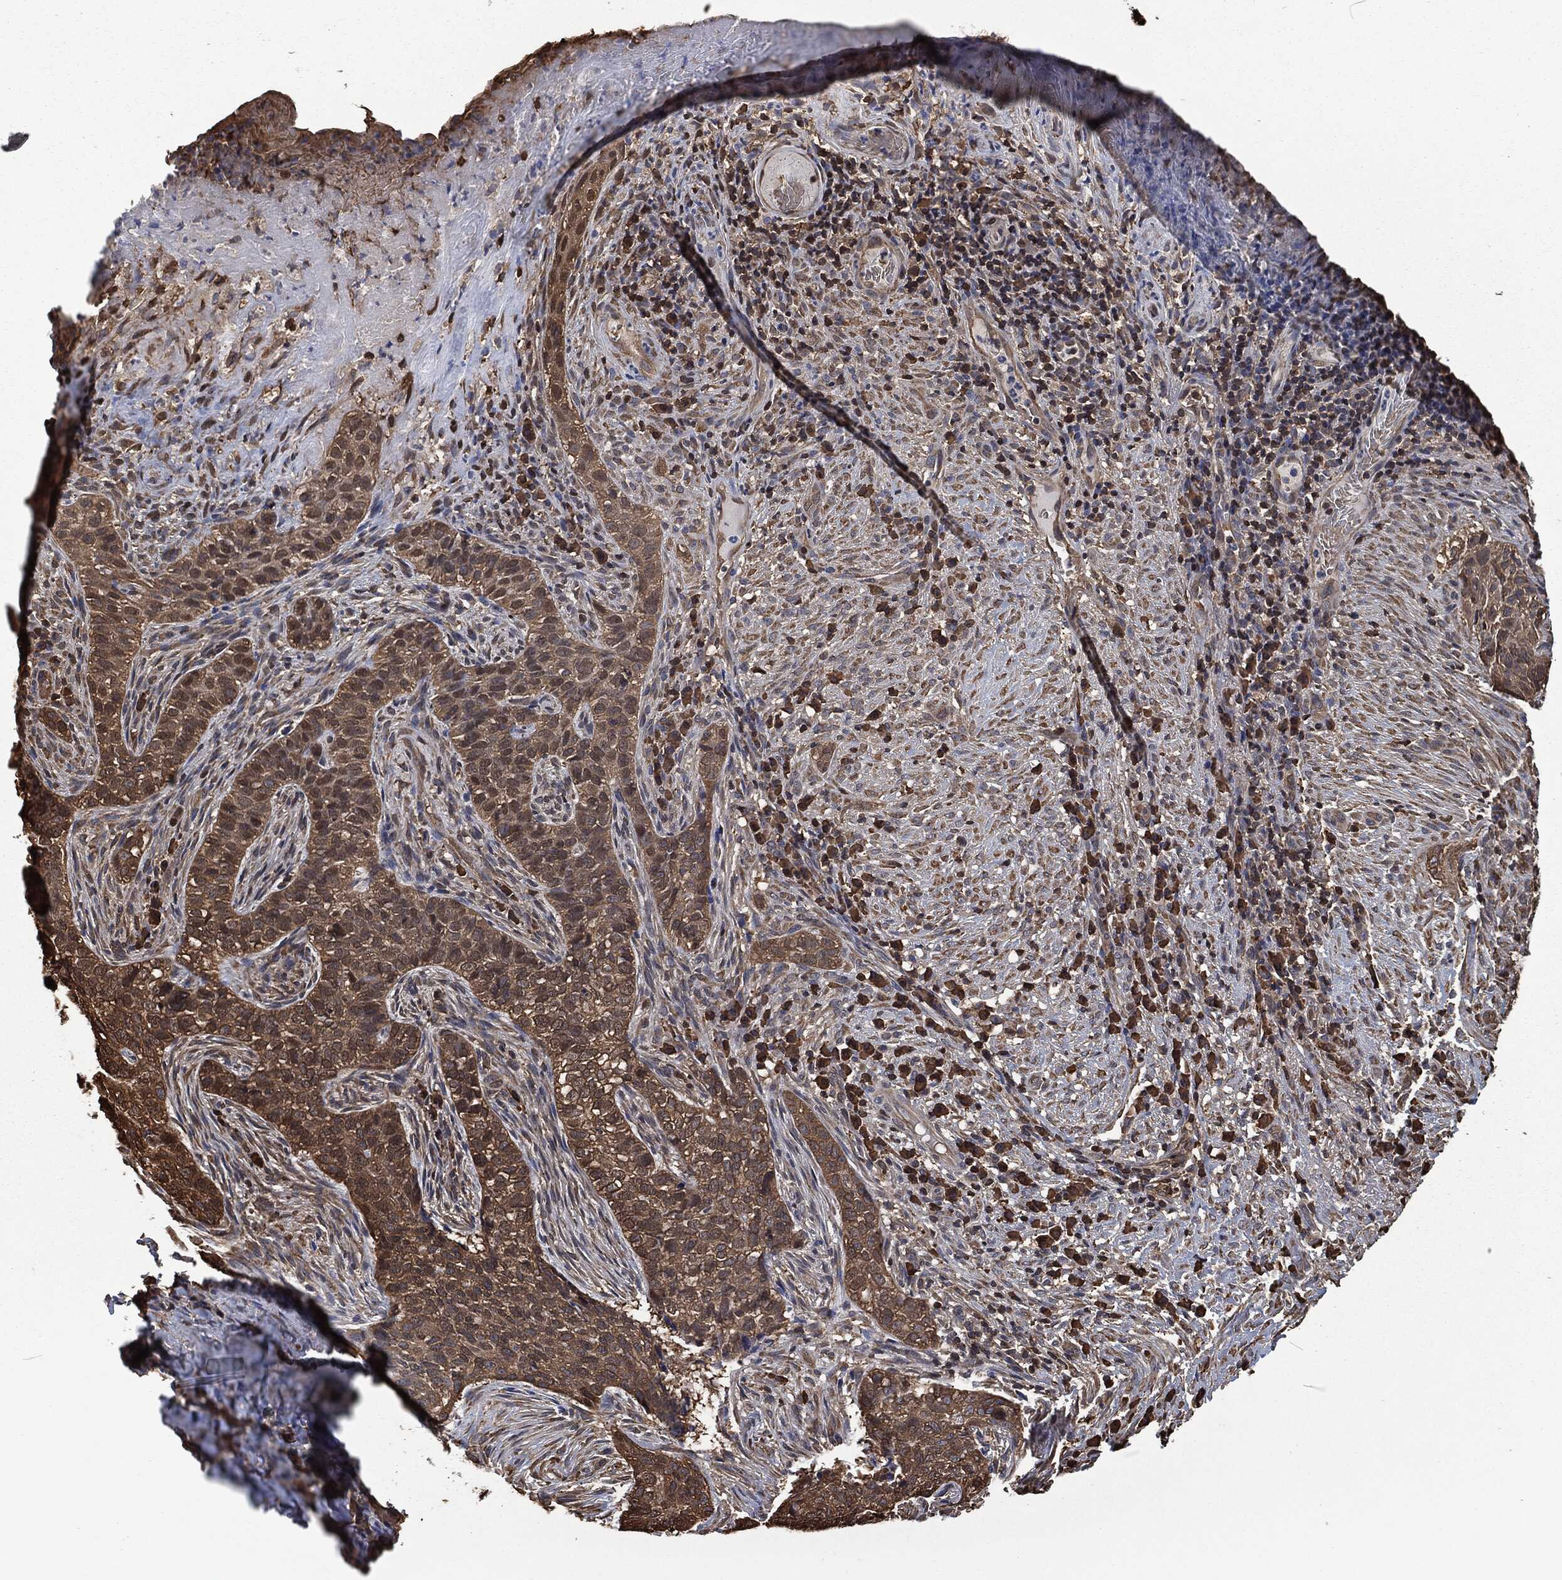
{"staining": {"intensity": "moderate", "quantity": ">75%", "location": "cytoplasmic/membranous"}, "tissue": "skin cancer", "cell_type": "Tumor cells", "image_type": "cancer", "snomed": [{"axis": "morphology", "description": "Squamous cell carcinoma, NOS"}, {"axis": "topography", "description": "Skin"}], "caption": "This is a micrograph of immunohistochemistry staining of skin squamous cell carcinoma, which shows moderate staining in the cytoplasmic/membranous of tumor cells.", "gene": "PRDX4", "patient": {"sex": "male", "age": 88}}